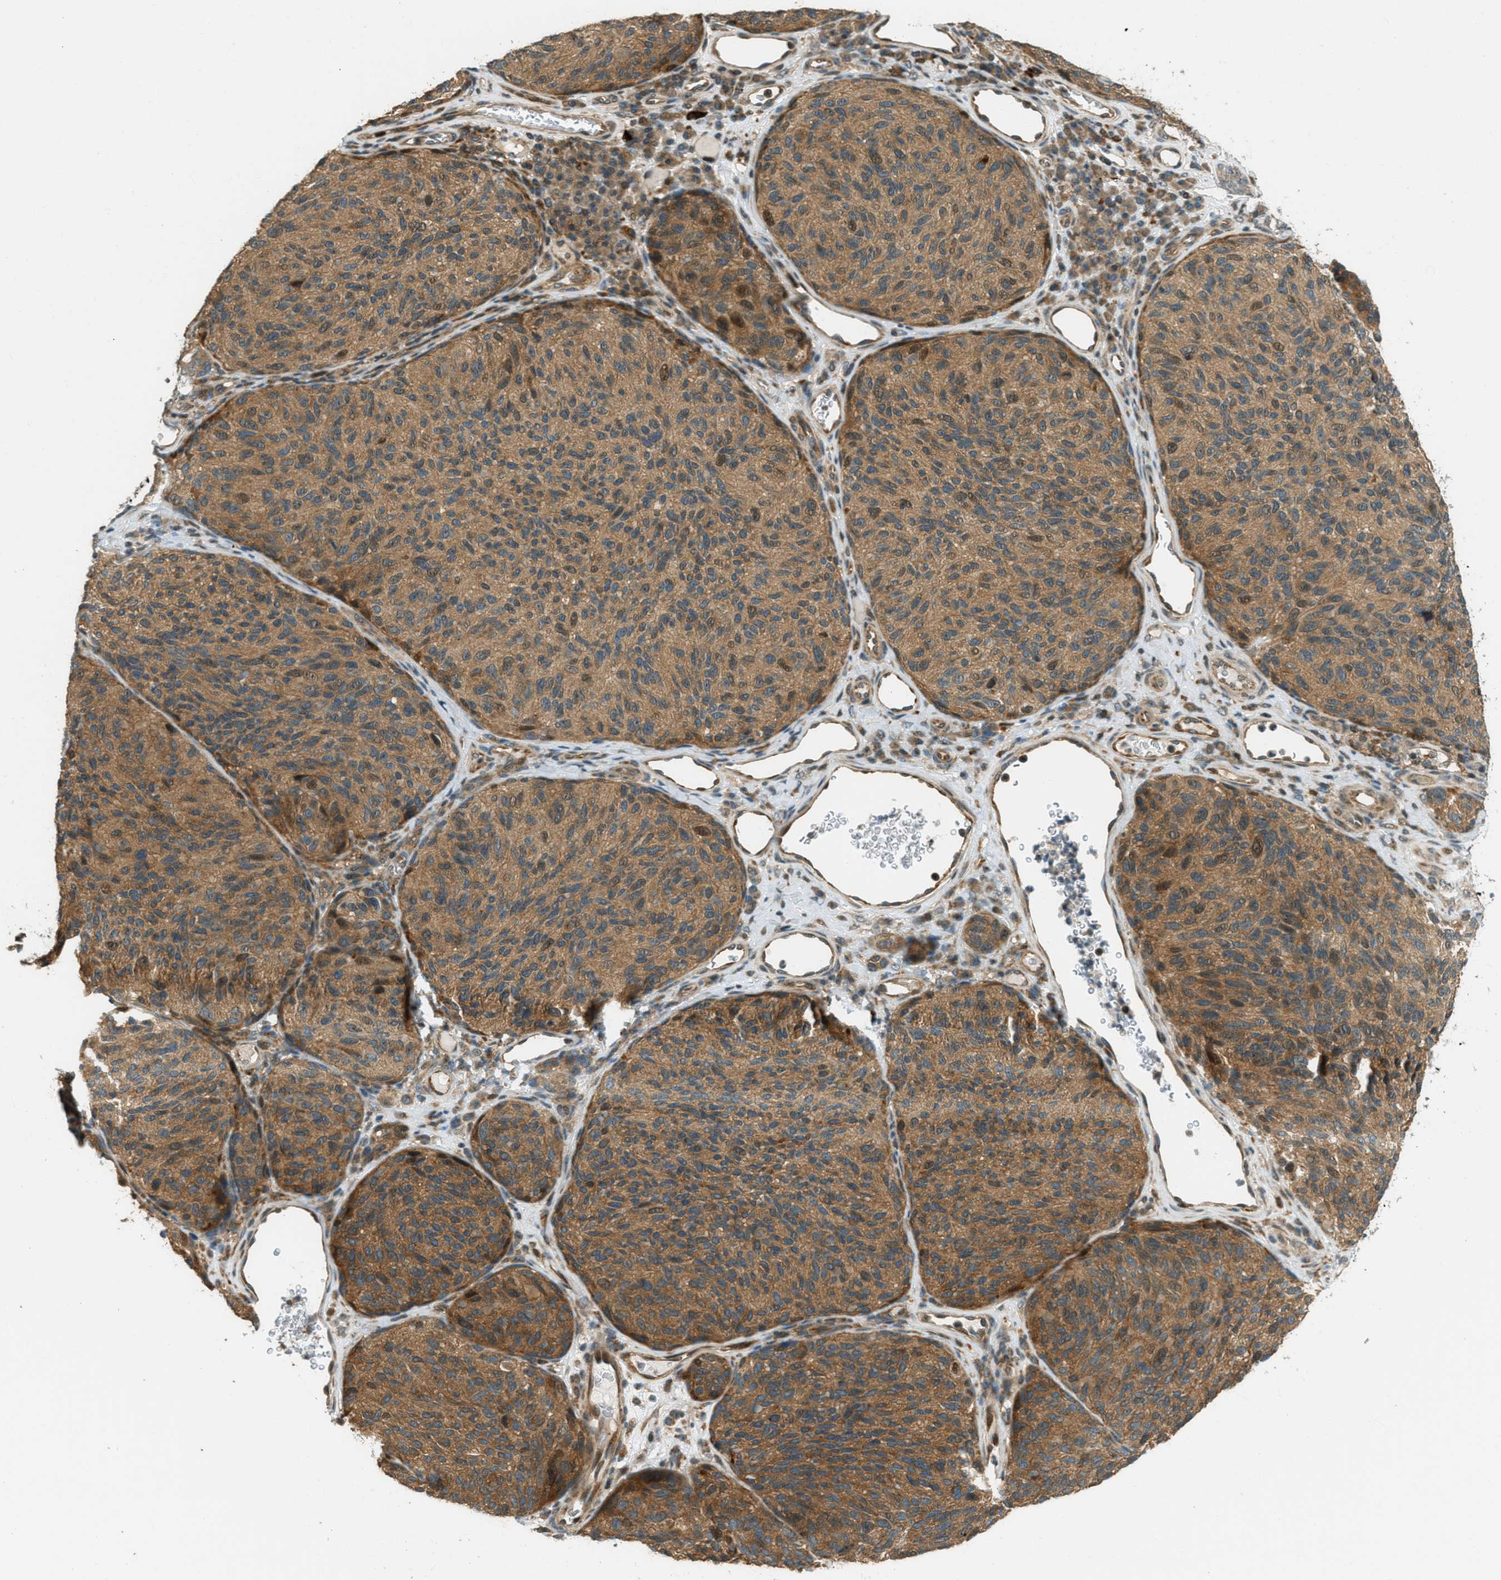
{"staining": {"intensity": "moderate", "quantity": ">75%", "location": "cytoplasmic/membranous"}, "tissue": "melanoma", "cell_type": "Tumor cells", "image_type": "cancer", "snomed": [{"axis": "morphology", "description": "Malignant melanoma, NOS"}, {"axis": "topography", "description": "Skin"}], "caption": "Protein analysis of melanoma tissue shows moderate cytoplasmic/membranous positivity in approximately >75% of tumor cells. (Brightfield microscopy of DAB IHC at high magnification).", "gene": "PTPN23", "patient": {"sex": "female", "age": 73}}